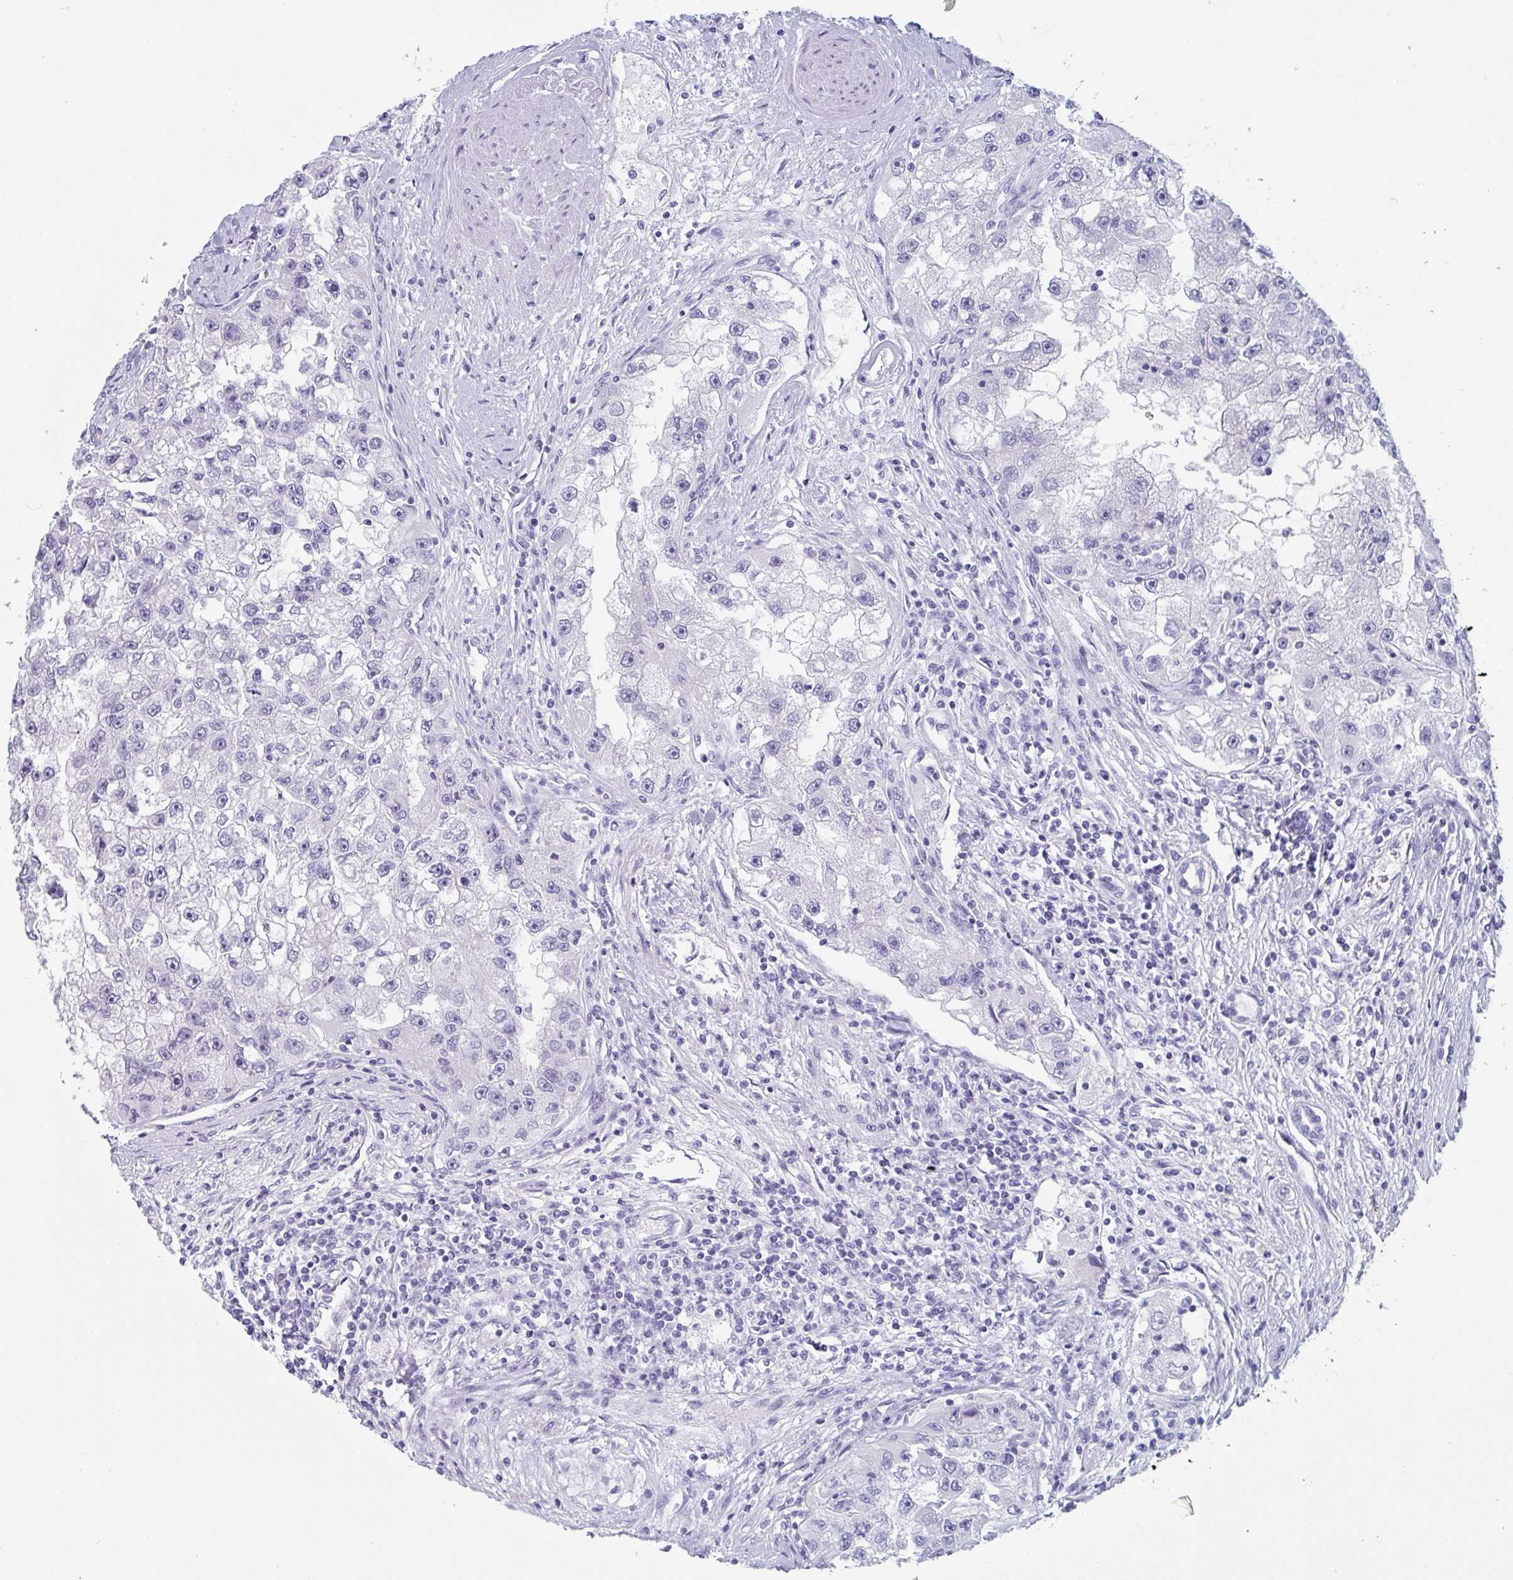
{"staining": {"intensity": "negative", "quantity": "none", "location": "none"}, "tissue": "renal cancer", "cell_type": "Tumor cells", "image_type": "cancer", "snomed": [{"axis": "morphology", "description": "Adenocarcinoma, NOS"}, {"axis": "topography", "description": "Kidney"}], "caption": "High magnification brightfield microscopy of renal cancer (adenocarcinoma) stained with DAB (brown) and counterstained with hematoxylin (blue): tumor cells show no significant positivity.", "gene": "ZPBP", "patient": {"sex": "male", "age": 63}}